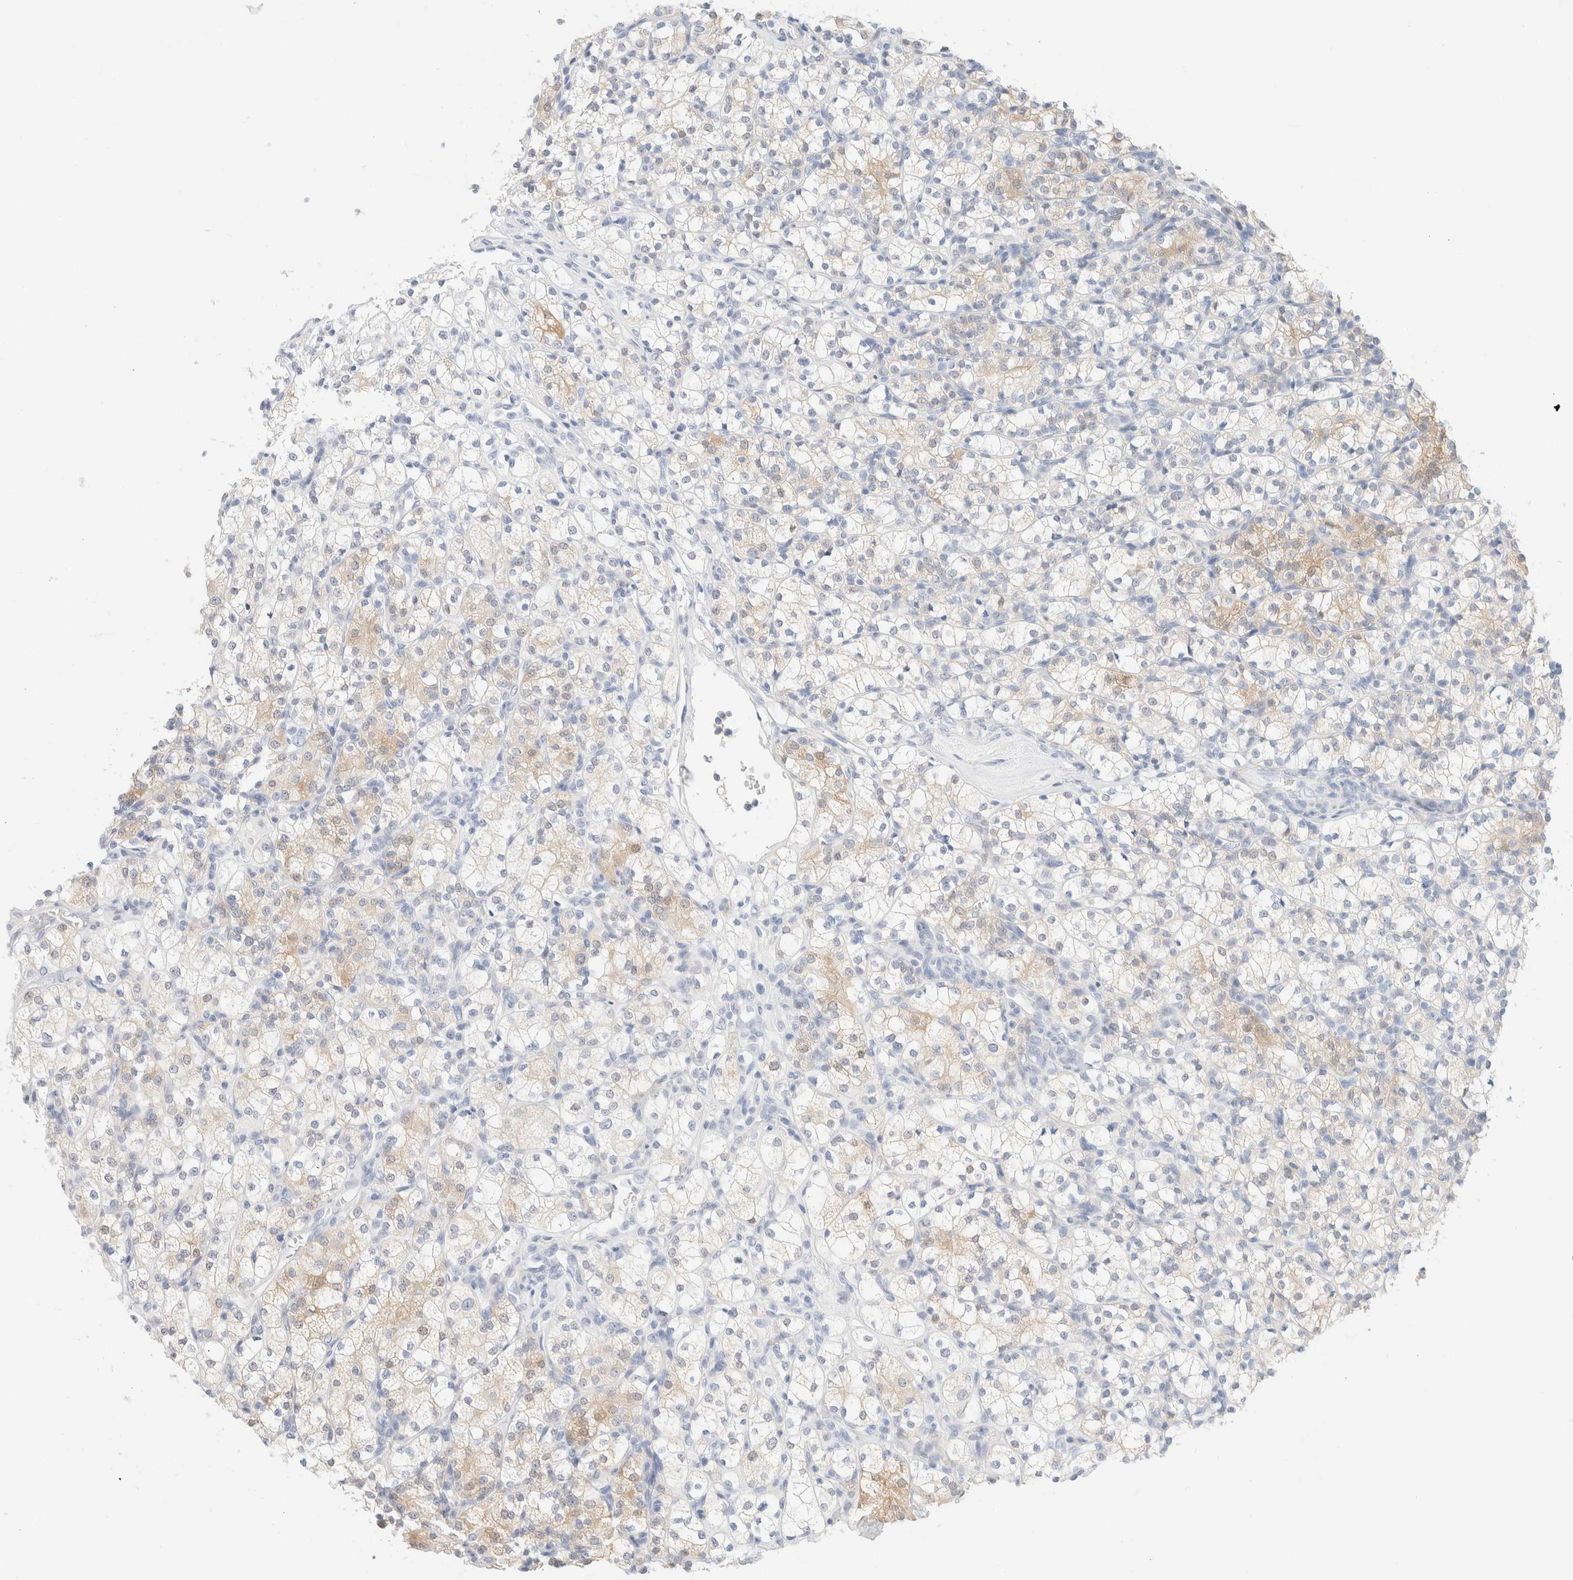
{"staining": {"intensity": "moderate", "quantity": "<25%", "location": "cytoplasmic/membranous"}, "tissue": "renal cancer", "cell_type": "Tumor cells", "image_type": "cancer", "snomed": [{"axis": "morphology", "description": "Adenocarcinoma, NOS"}, {"axis": "topography", "description": "Kidney"}], "caption": "The image exhibits a brown stain indicating the presence of a protein in the cytoplasmic/membranous of tumor cells in renal cancer. (DAB (3,3'-diaminobenzidine) IHC, brown staining for protein, blue staining for nuclei).", "gene": "DPYS", "patient": {"sex": "male", "age": 77}}